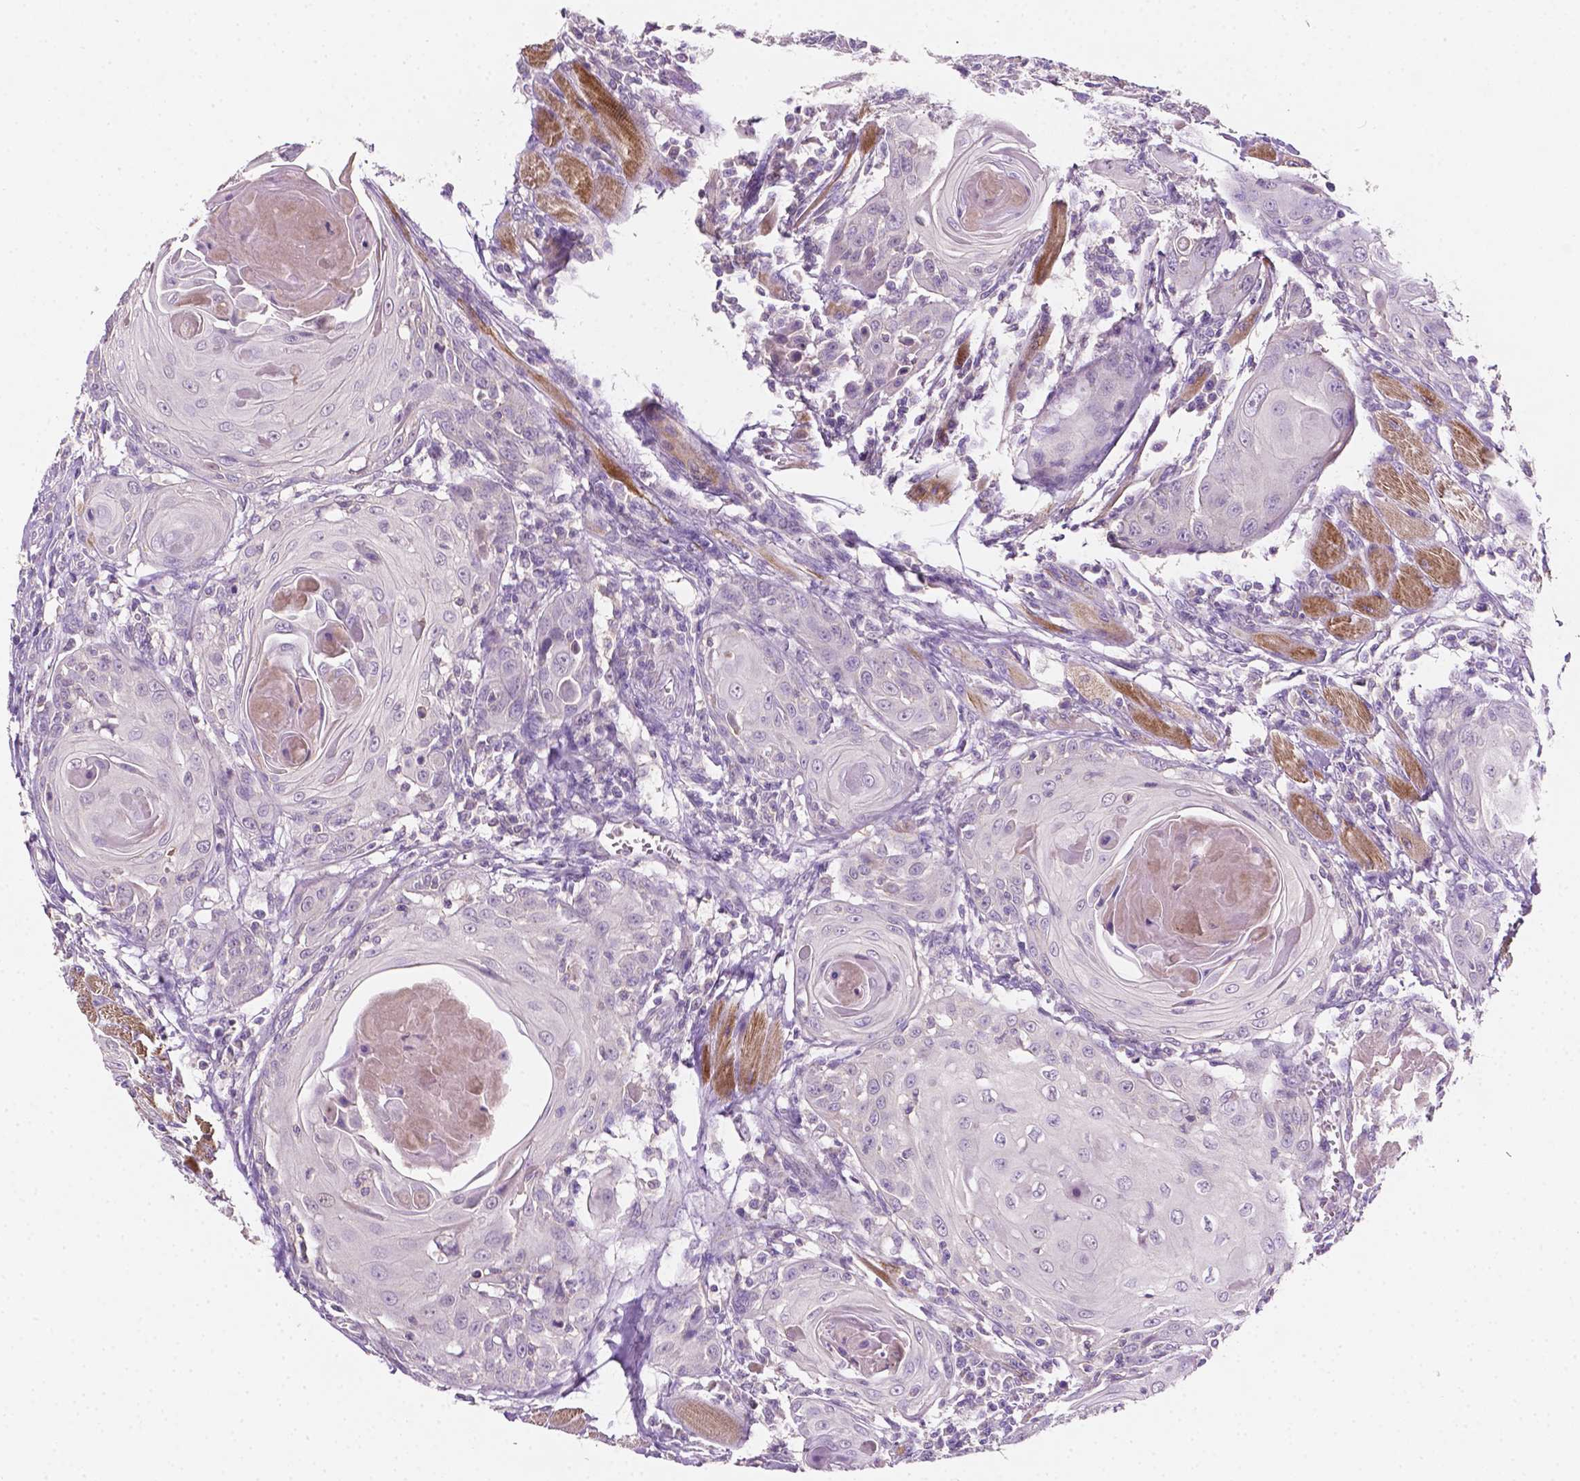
{"staining": {"intensity": "negative", "quantity": "none", "location": "none"}, "tissue": "head and neck cancer", "cell_type": "Tumor cells", "image_type": "cancer", "snomed": [{"axis": "morphology", "description": "Squamous cell carcinoma, NOS"}, {"axis": "topography", "description": "Head-Neck"}], "caption": "DAB immunohistochemical staining of human squamous cell carcinoma (head and neck) reveals no significant expression in tumor cells.", "gene": "EGFR", "patient": {"sex": "female", "age": 80}}